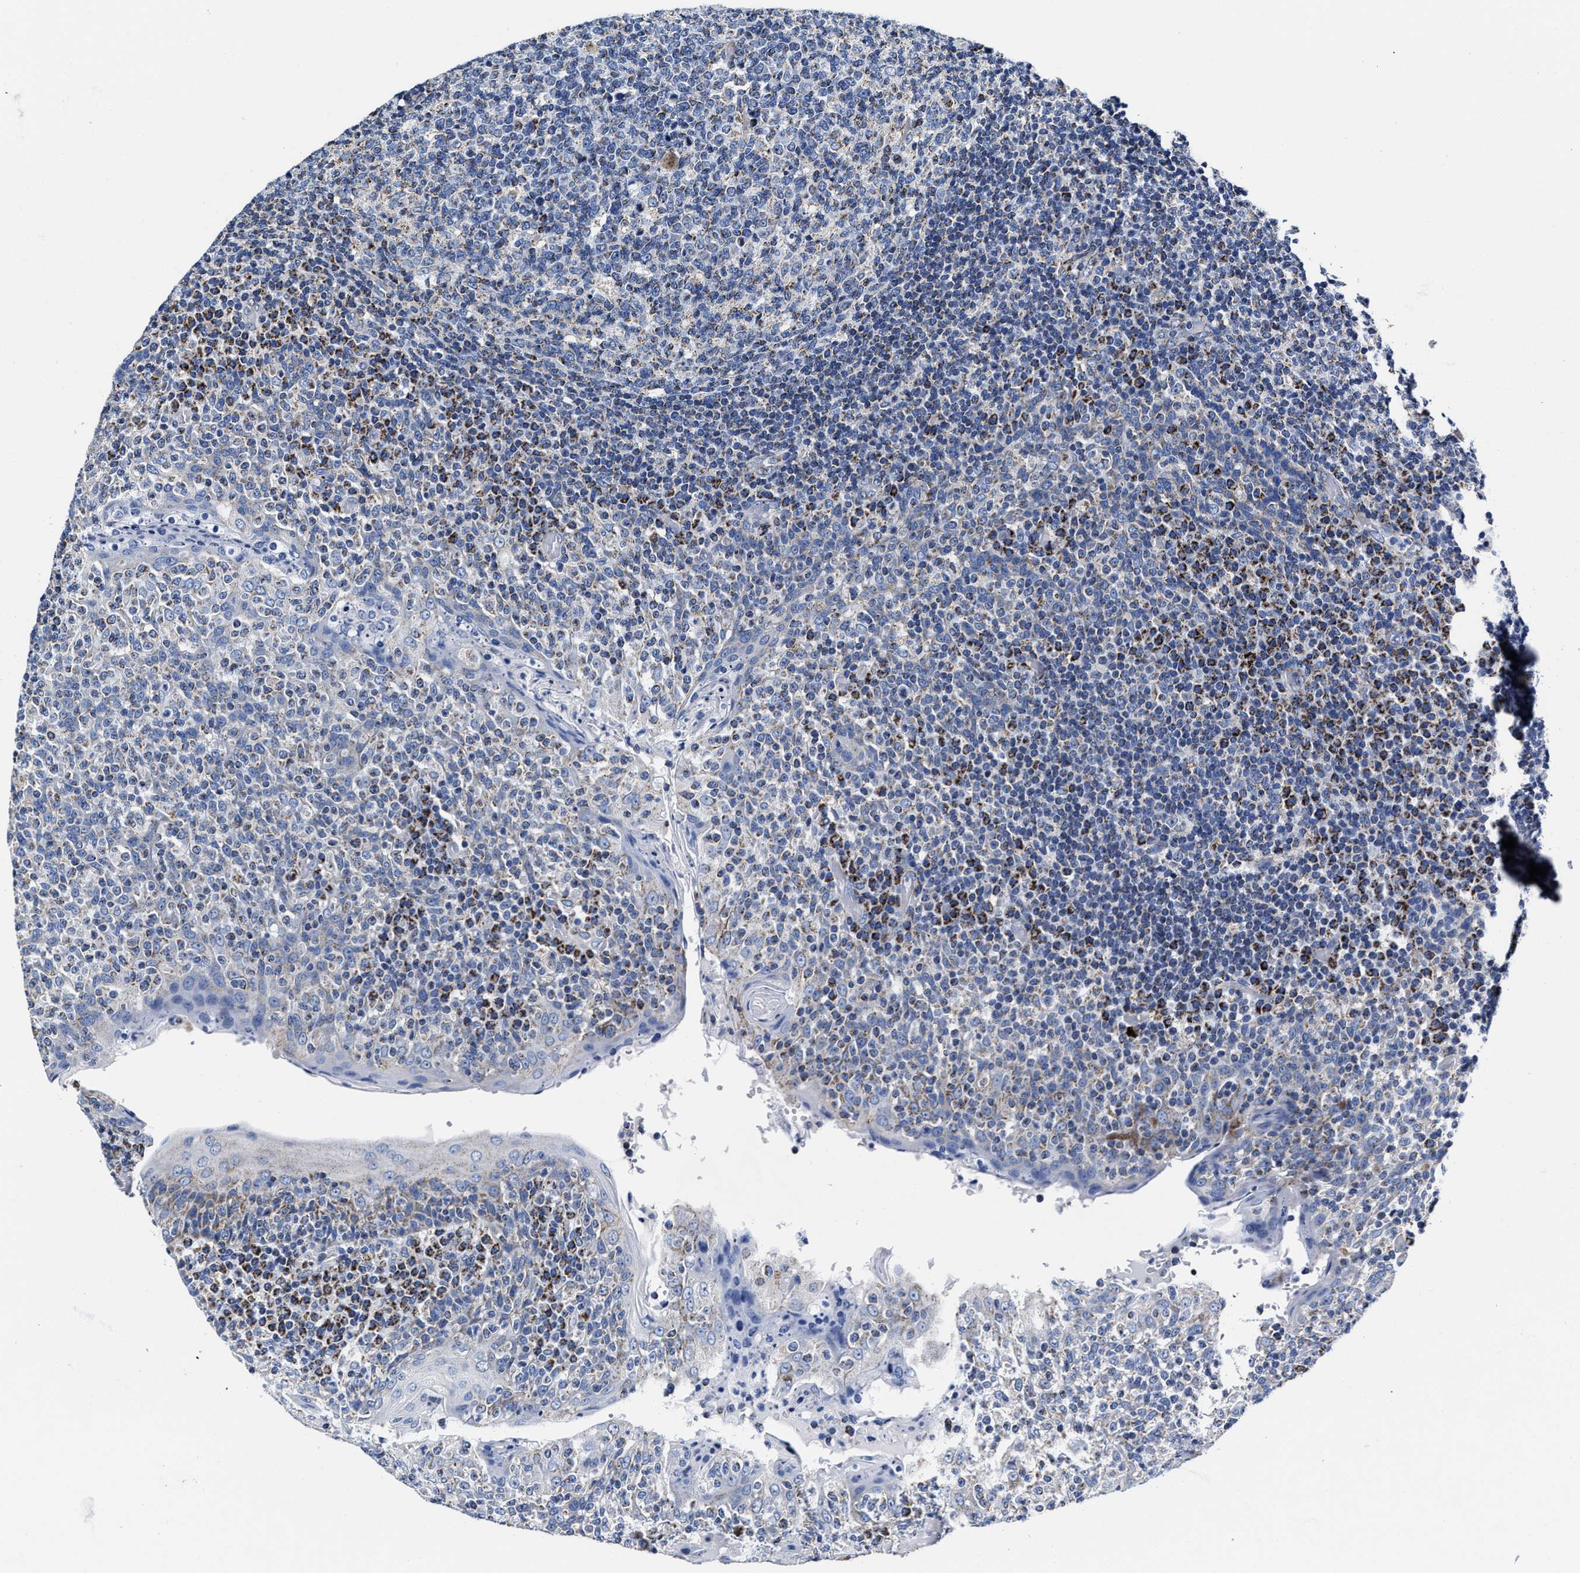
{"staining": {"intensity": "weak", "quantity": "<25%", "location": "cytoplasmic/membranous"}, "tissue": "tonsil", "cell_type": "Germinal center cells", "image_type": "normal", "snomed": [{"axis": "morphology", "description": "Normal tissue, NOS"}, {"axis": "topography", "description": "Tonsil"}], "caption": "Immunohistochemistry micrograph of unremarkable tonsil: human tonsil stained with DAB exhibits no significant protein staining in germinal center cells.", "gene": "HINT2", "patient": {"sex": "female", "age": 19}}